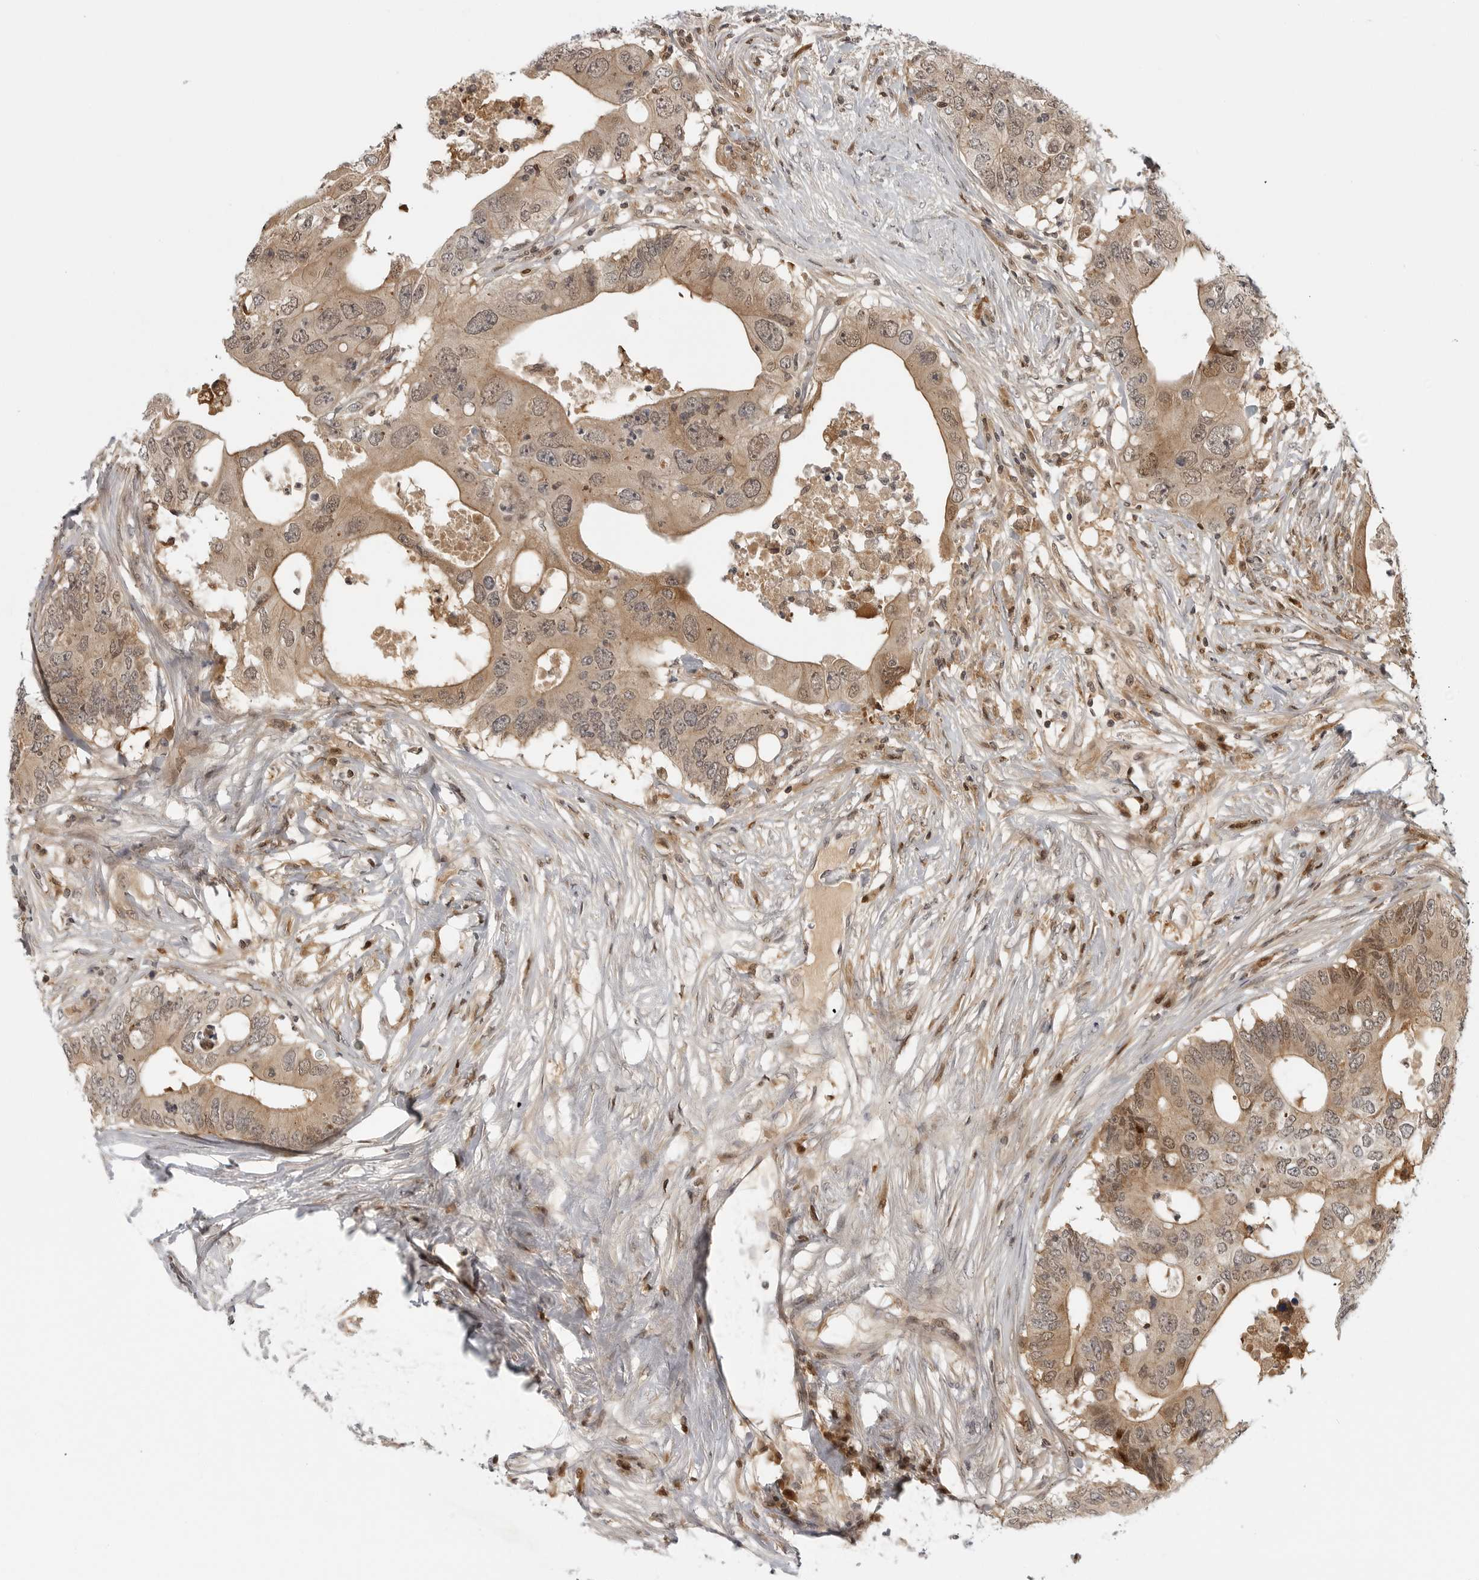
{"staining": {"intensity": "moderate", "quantity": ">75%", "location": "cytoplasmic/membranous,nuclear"}, "tissue": "colorectal cancer", "cell_type": "Tumor cells", "image_type": "cancer", "snomed": [{"axis": "morphology", "description": "Adenocarcinoma, NOS"}, {"axis": "topography", "description": "Colon"}], "caption": "Approximately >75% of tumor cells in human adenocarcinoma (colorectal) display moderate cytoplasmic/membranous and nuclear protein staining as visualized by brown immunohistochemical staining.", "gene": "CTIF", "patient": {"sex": "male", "age": 71}}